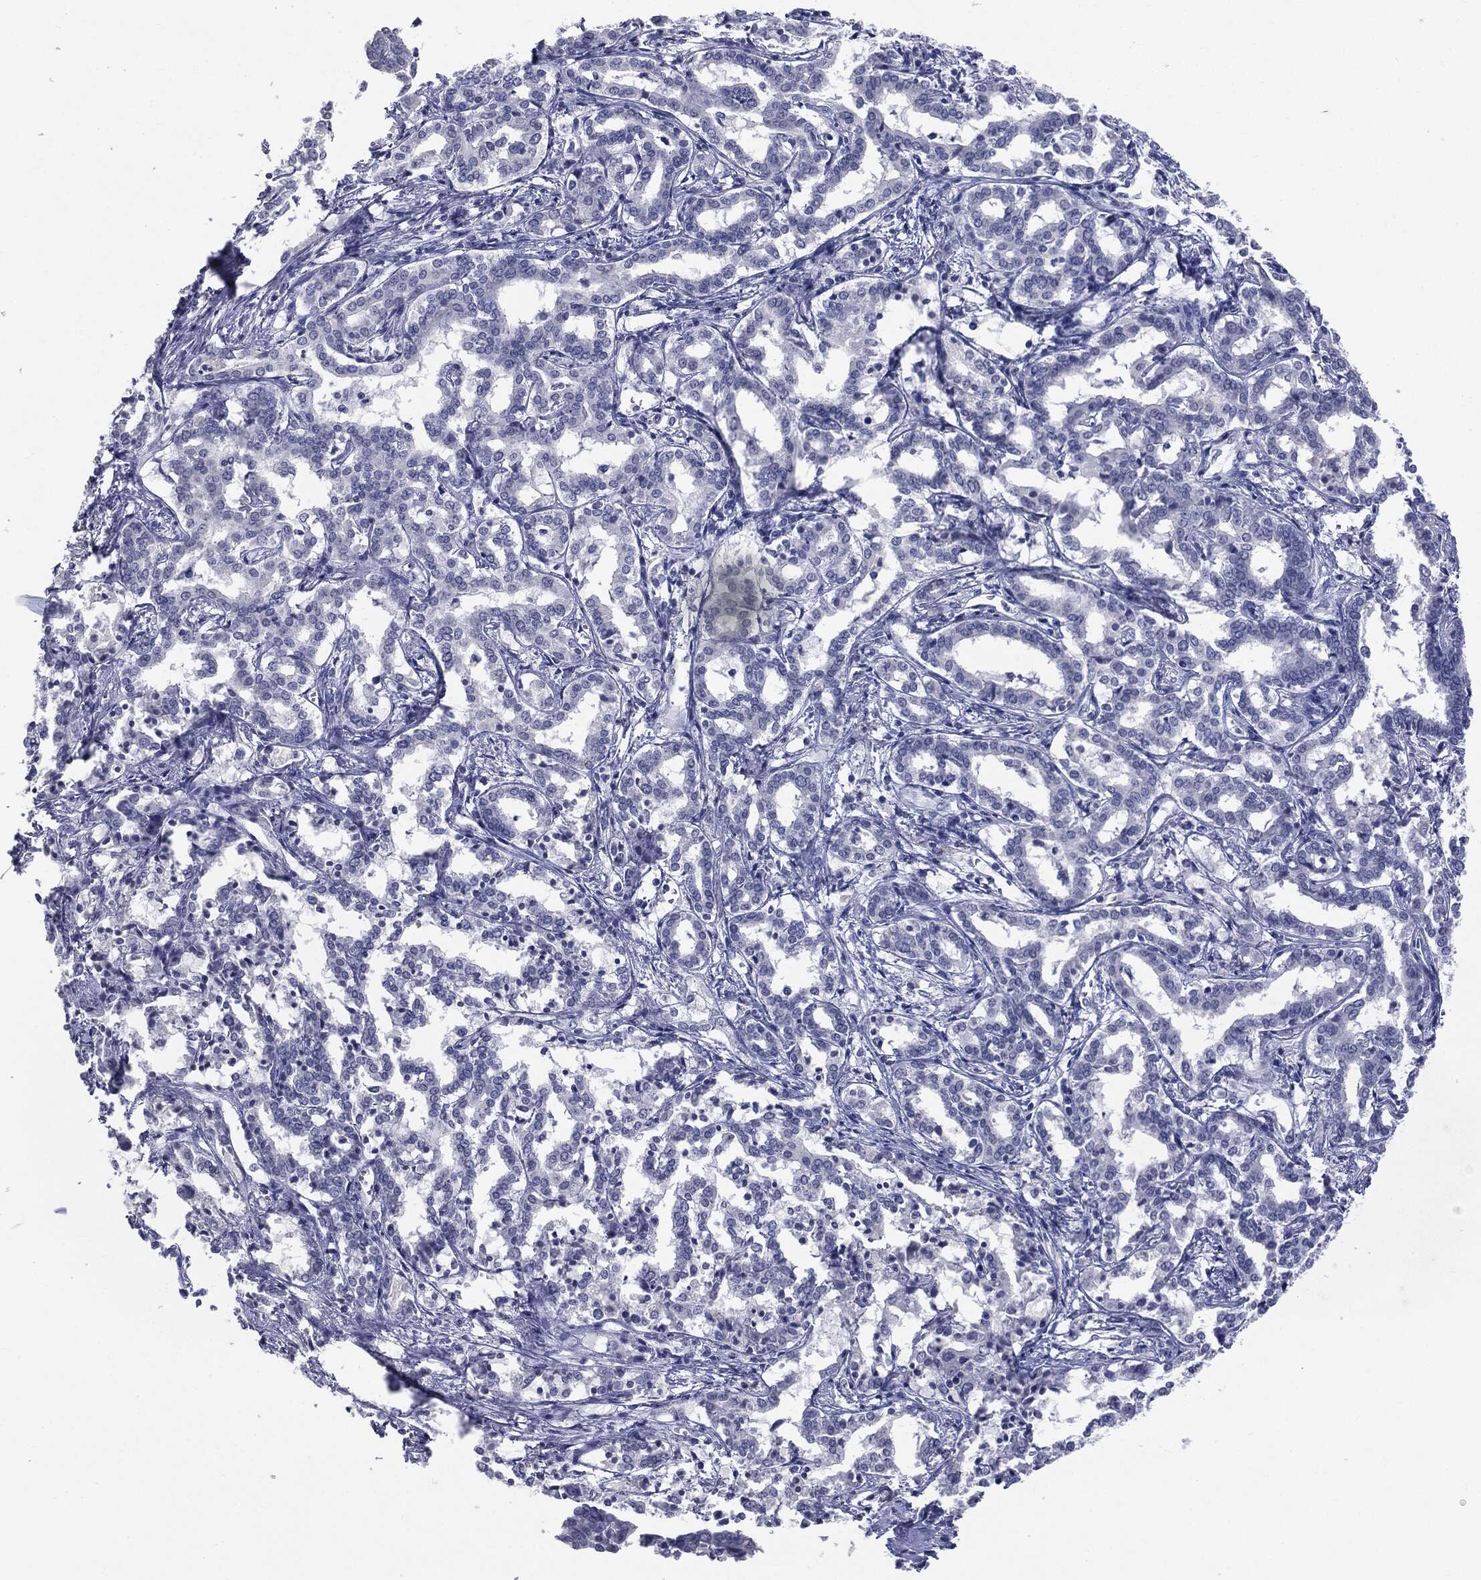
{"staining": {"intensity": "negative", "quantity": "none", "location": "none"}, "tissue": "liver cancer", "cell_type": "Tumor cells", "image_type": "cancer", "snomed": [{"axis": "morphology", "description": "Cholangiocarcinoma"}, {"axis": "topography", "description": "Liver"}], "caption": "This is a micrograph of IHC staining of liver cancer, which shows no staining in tumor cells. Nuclei are stained in blue.", "gene": "TSHB", "patient": {"sex": "female", "age": 47}}